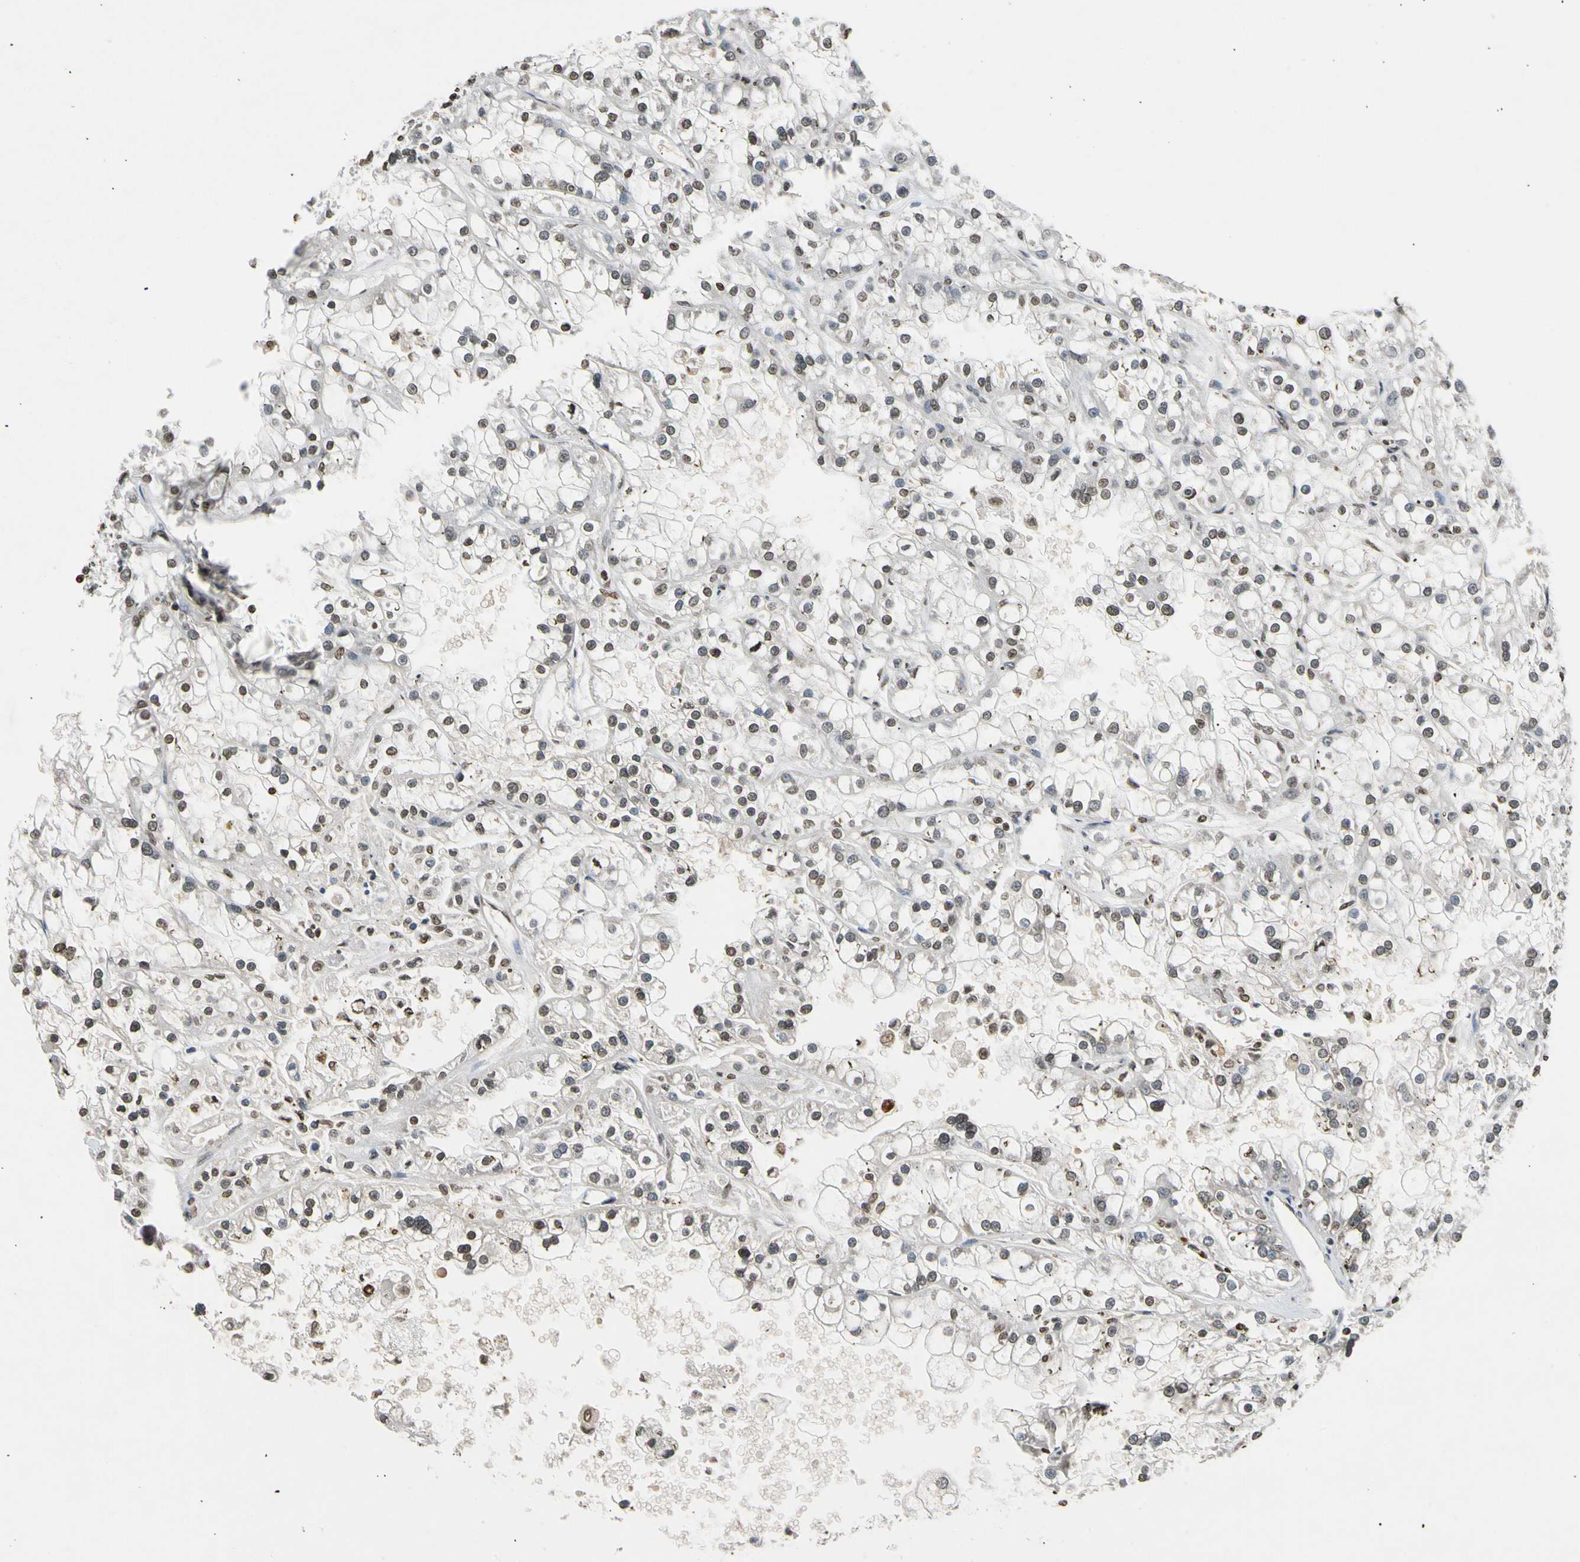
{"staining": {"intensity": "weak", "quantity": "25%-75%", "location": "cytoplasmic/membranous,nuclear"}, "tissue": "renal cancer", "cell_type": "Tumor cells", "image_type": "cancer", "snomed": [{"axis": "morphology", "description": "Adenocarcinoma, NOS"}, {"axis": "topography", "description": "Kidney"}], "caption": "Approximately 25%-75% of tumor cells in human adenocarcinoma (renal) exhibit weak cytoplasmic/membranous and nuclear protein expression as visualized by brown immunohistochemical staining.", "gene": "GPX4", "patient": {"sex": "female", "age": 52}}